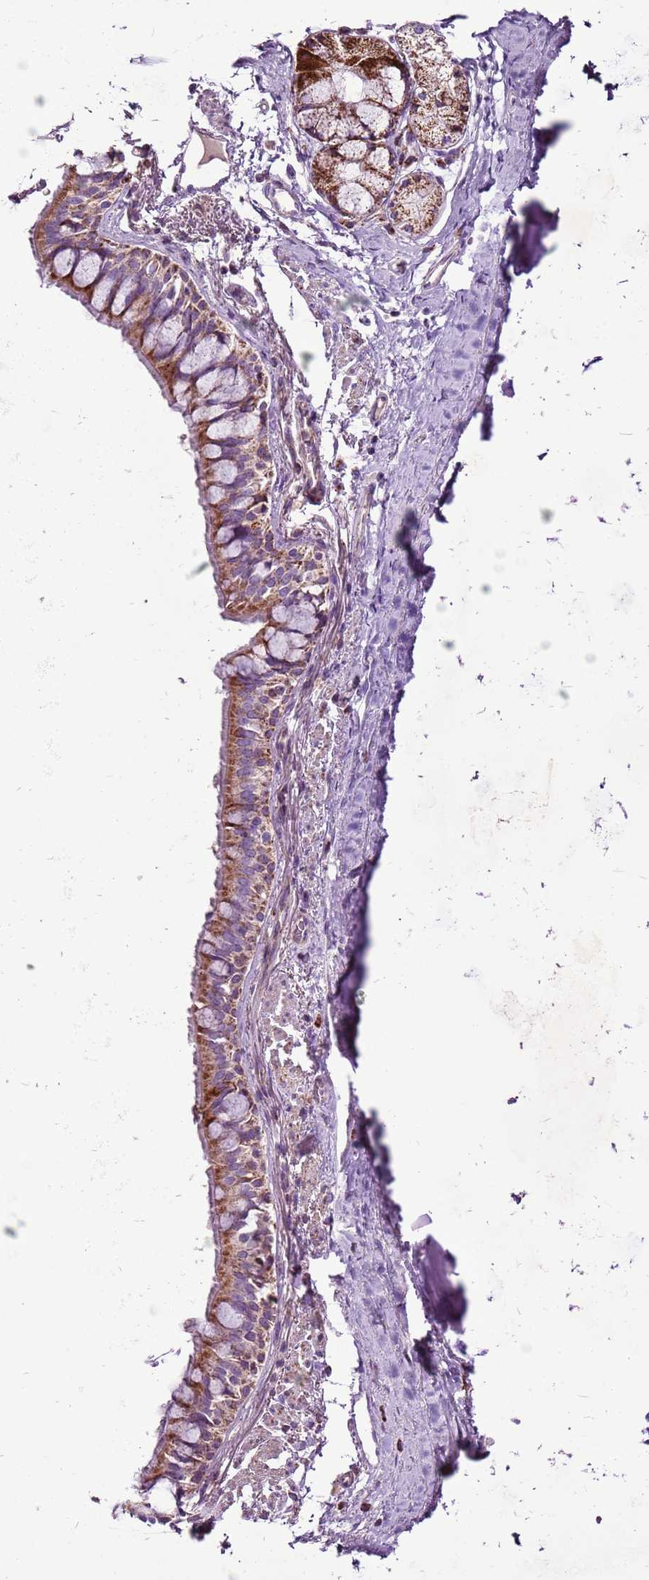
{"staining": {"intensity": "strong", "quantity": ">75%", "location": "cytoplasmic/membranous"}, "tissue": "bronchus", "cell_type": "Respiratory epithelial cells", "image_type": "normal", "snomed": [{"axis": "morphology", "description": "Normal tissue, NOS"}, {"axis": "topography", "description": "Bronchus"}], "caption": "Respiratory epithelial cells exhibit high levels of strong cytoplasmic/membranous positivity in about >75% of cells in normal human bronchus.", "gene": "GCDH", "patient": {"sex": "male", "age": 70}}